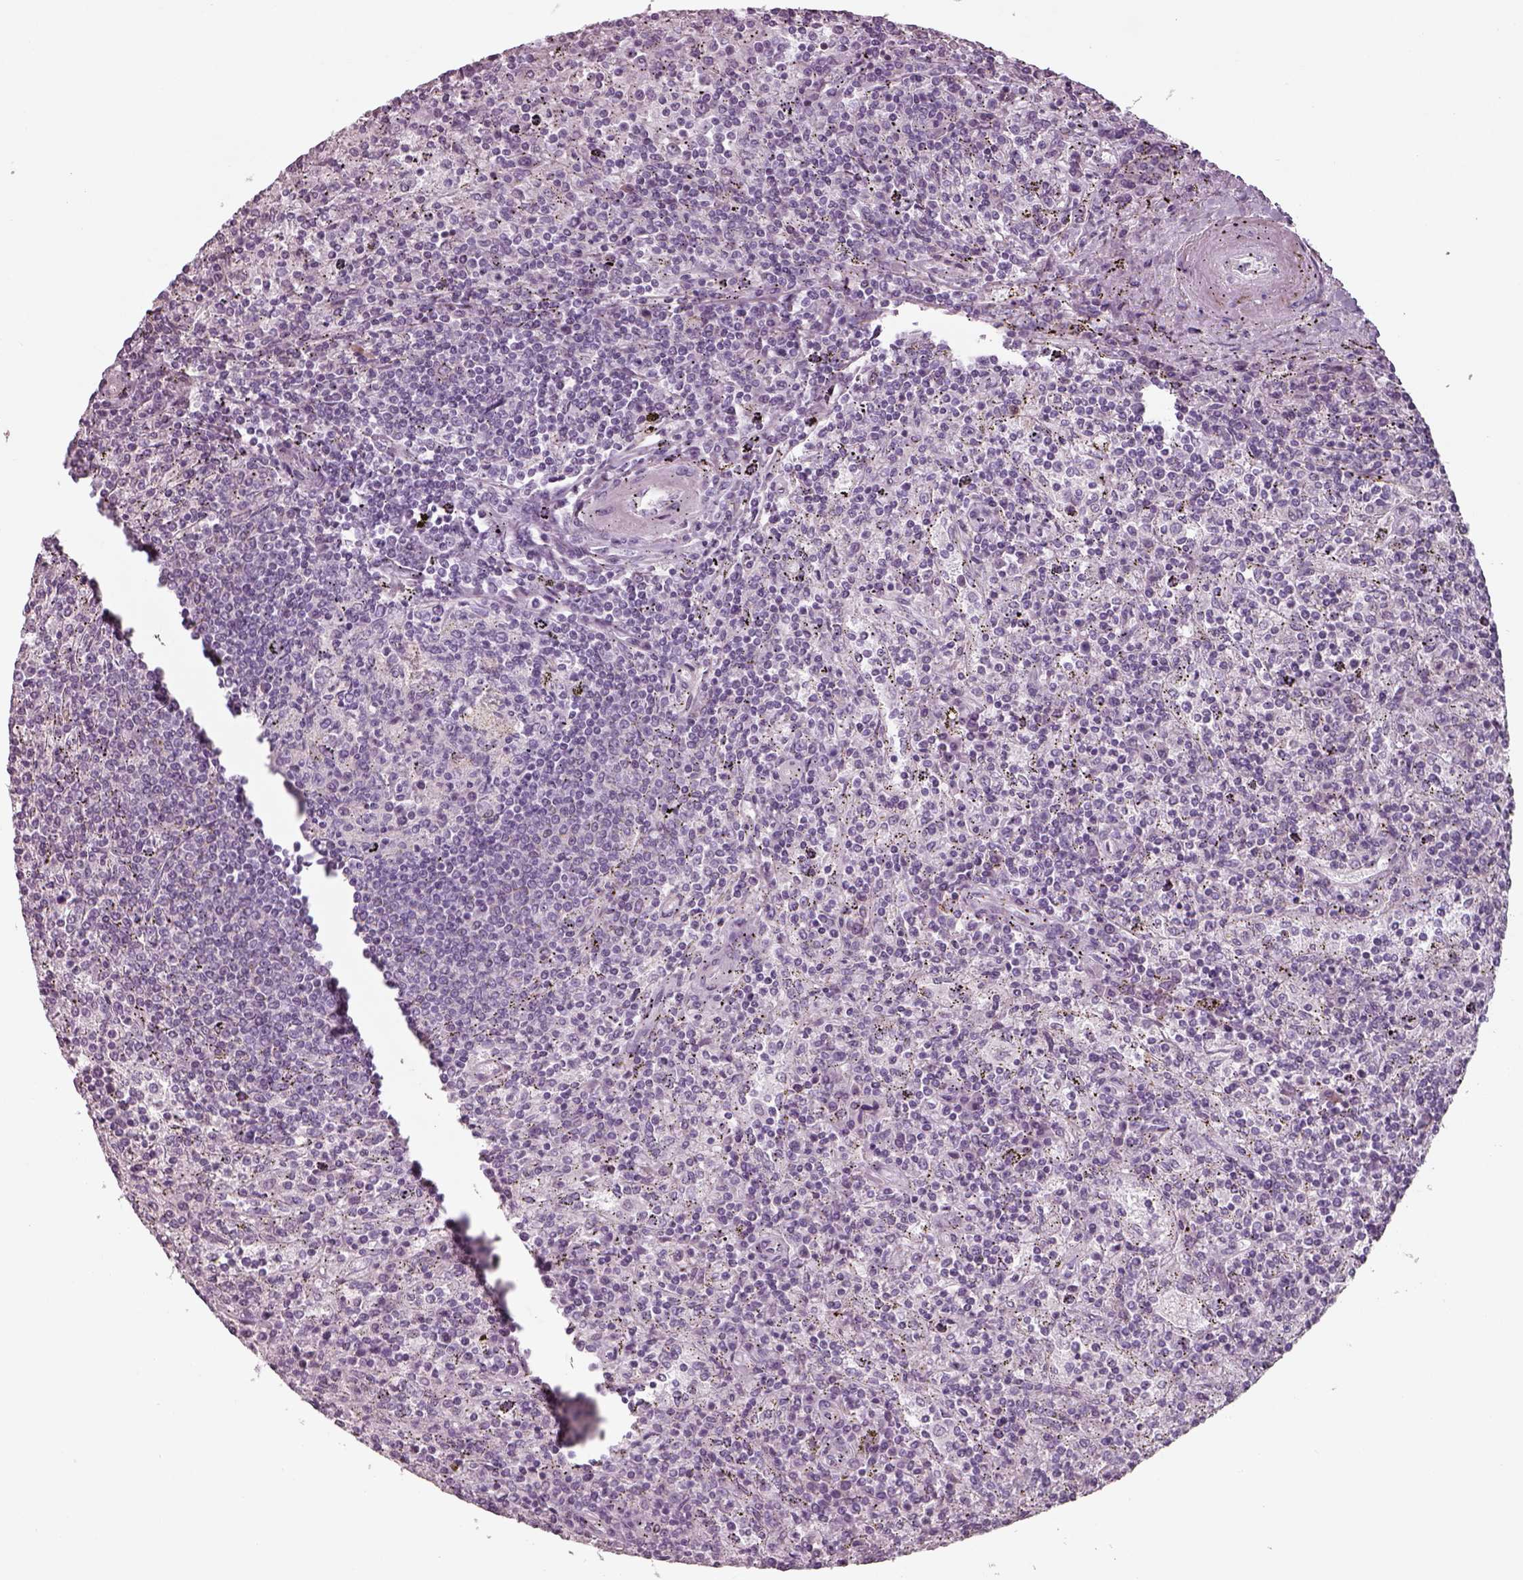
{"staining": {"intensity": "negative", "quantity": "none", "location": "none"}, "tissue": "lymphoma", "cell_type": "Tumor cells", "image_type": "cancer", "snomed": [{"axis": "morphology", "description": "Malignant lymphoma, non-Hodgkin's type, Low grade"}, {"axis": "topography", "description": "Spleen"}], "caption": "This histopathology image is of low-grade malignant lymphoma, non-Hodgkin's type stained with immunohistochemistry (IHC) to label a protein in brown with the nuclei are counter-stained blue. There is no positivity in tumor cells.", "gene": "SEPTIN14", "patient": {"sex": "male", "age": 62}}